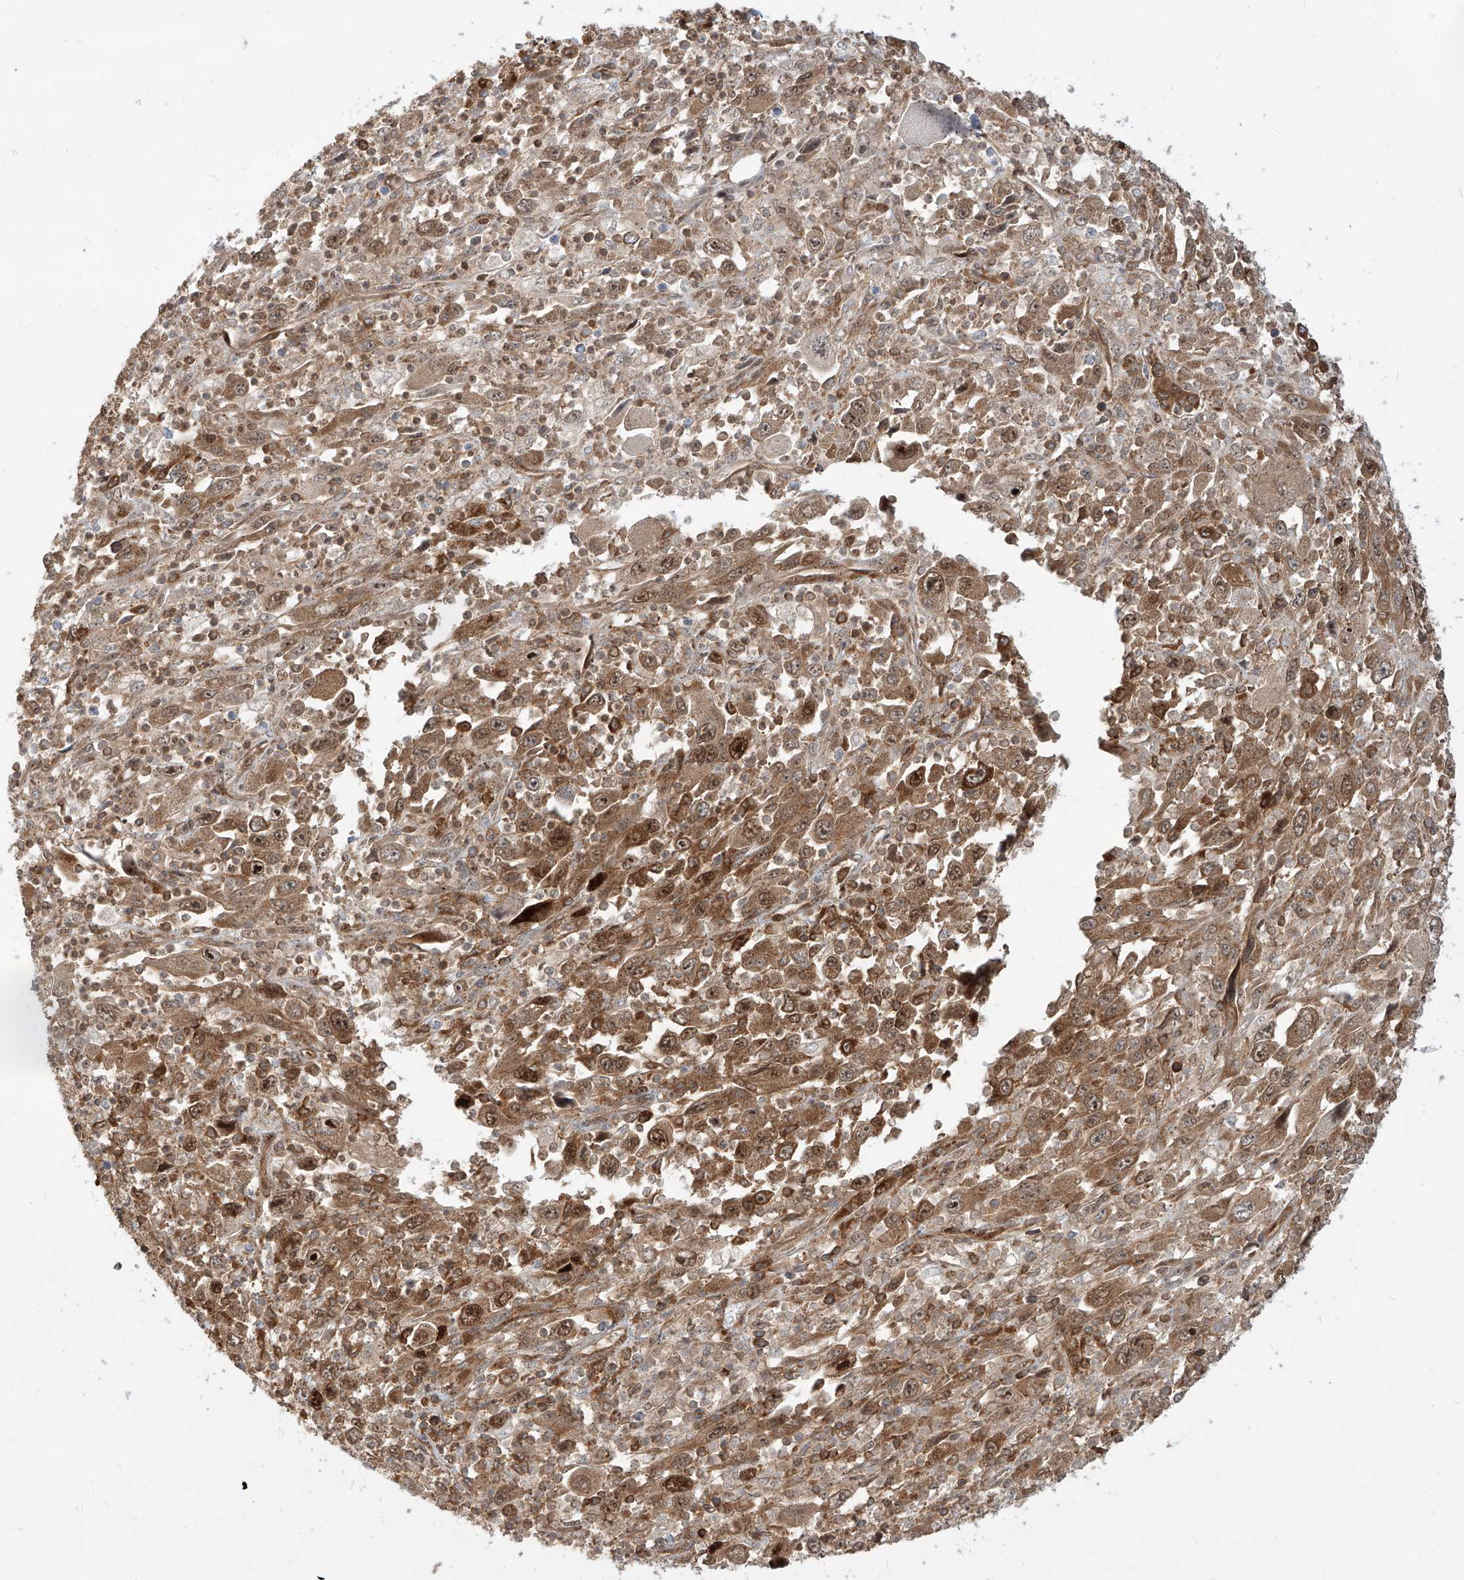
{"staining": {"intensity": "moderate", "quantity": ">75%", "location": "cytoplasmic/membranous,nuclear"}, "tissue": "melanoma", "cell_type": "Tumor cells", "image_type": "cancer", "snomed": [{"axis": "morphology", "description": "Malignant melanoma, Metastatic site"}, {"axis": "topography", "description": "Skin"}], "caption": "Moderate cytoplasmic/membranous and nuclear protein positivity is identified in approximately >75% of tumor cells in melanoma.", "gene": "MAGED2", "patient": {"sex": "female", "age": 56}}